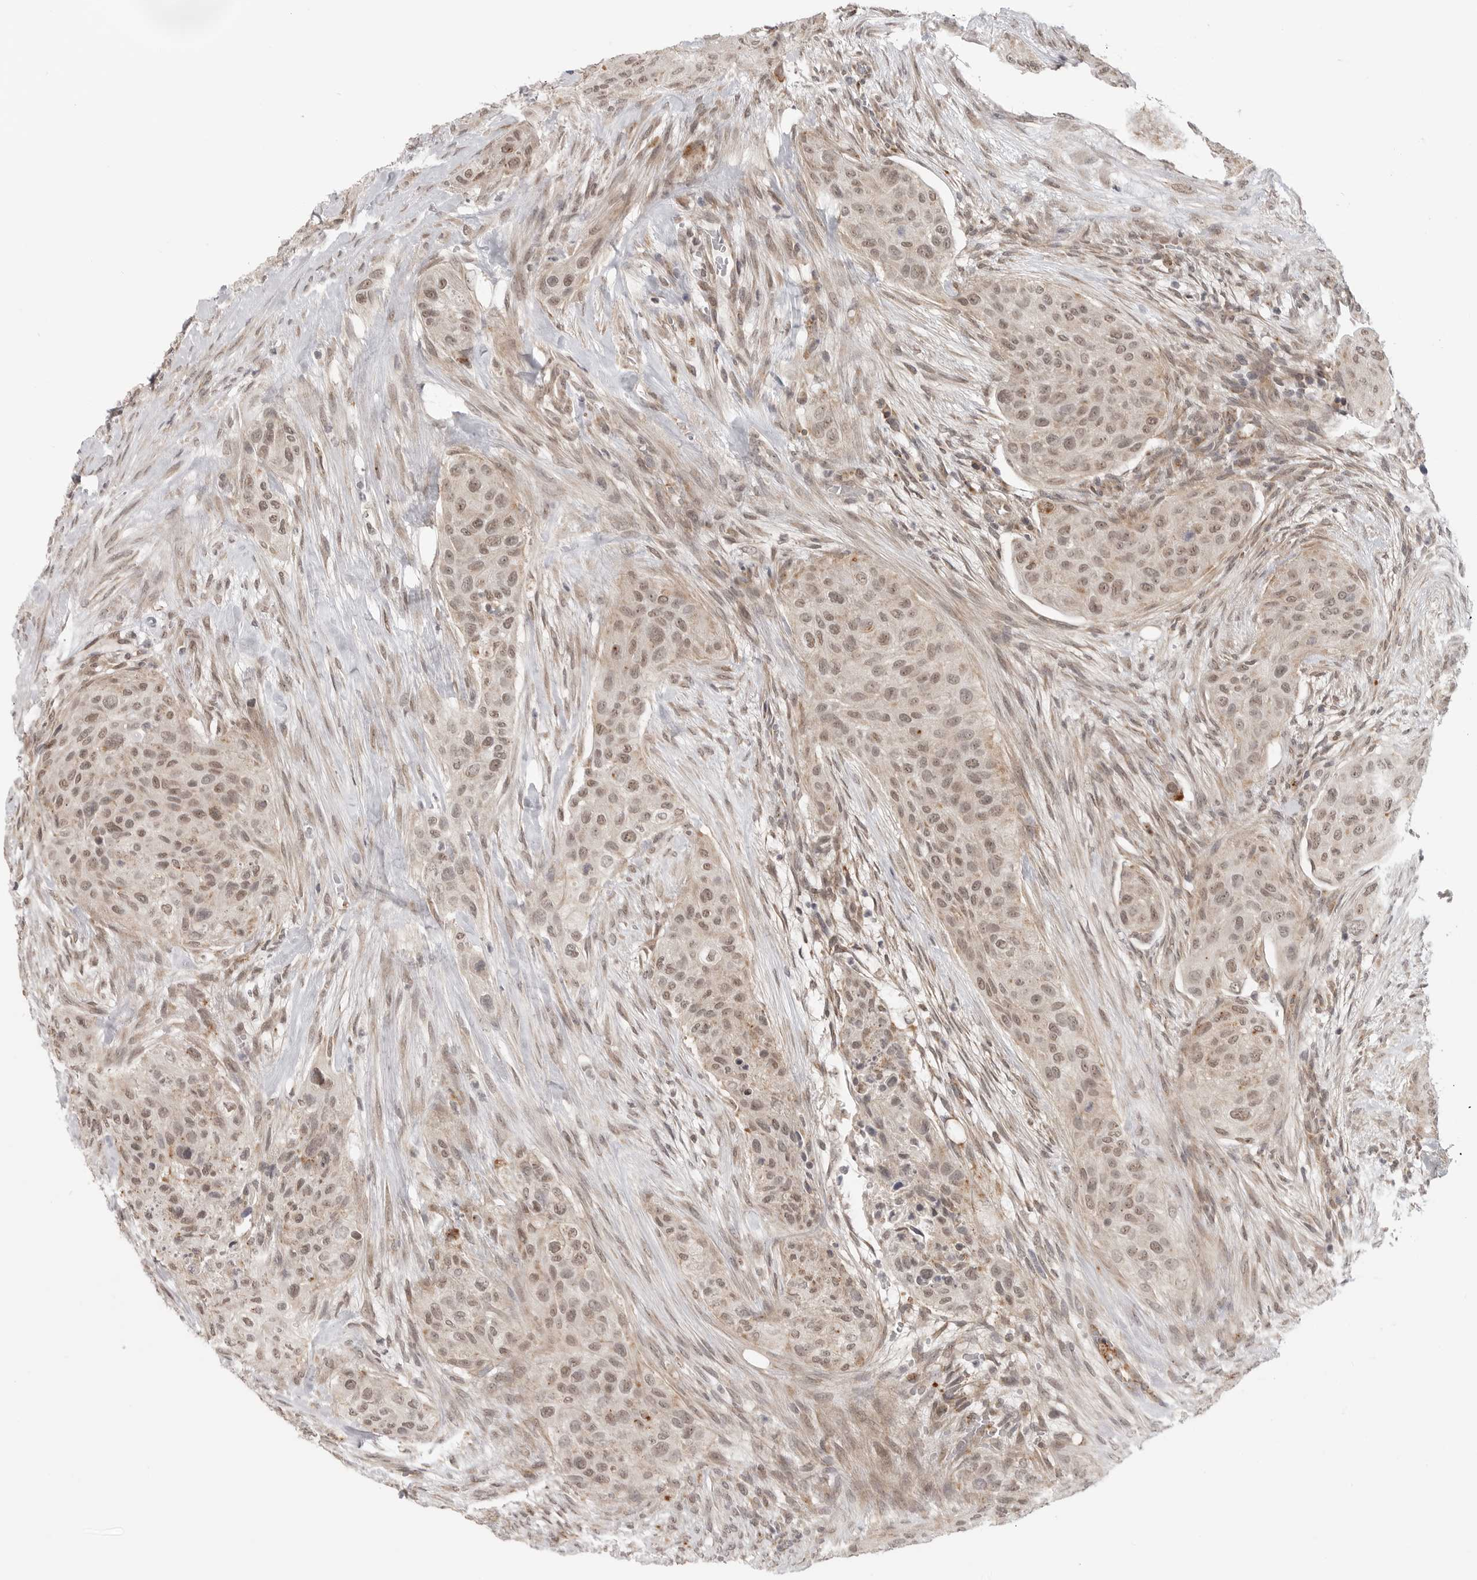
{"staining": {"intensity": "moderate", "quantity": ">75%", "location": "nuclear"}, "tissue": "urothelial cancer", "cell_type": "Tumor cells", "image_type": "cancer", "snomed": [{"axis": "morphology", "description": "Urothelial carcinoma, High grade"}, {"axis": "topography", "description": "Urinary bladder"}], "caption": "The immunohistochemical stain labels moderate nuclear staining in tumor cells of urothelial cancer tissue.", "gene": "KALRN", "patient": {"sex": "male", "age": 35}}